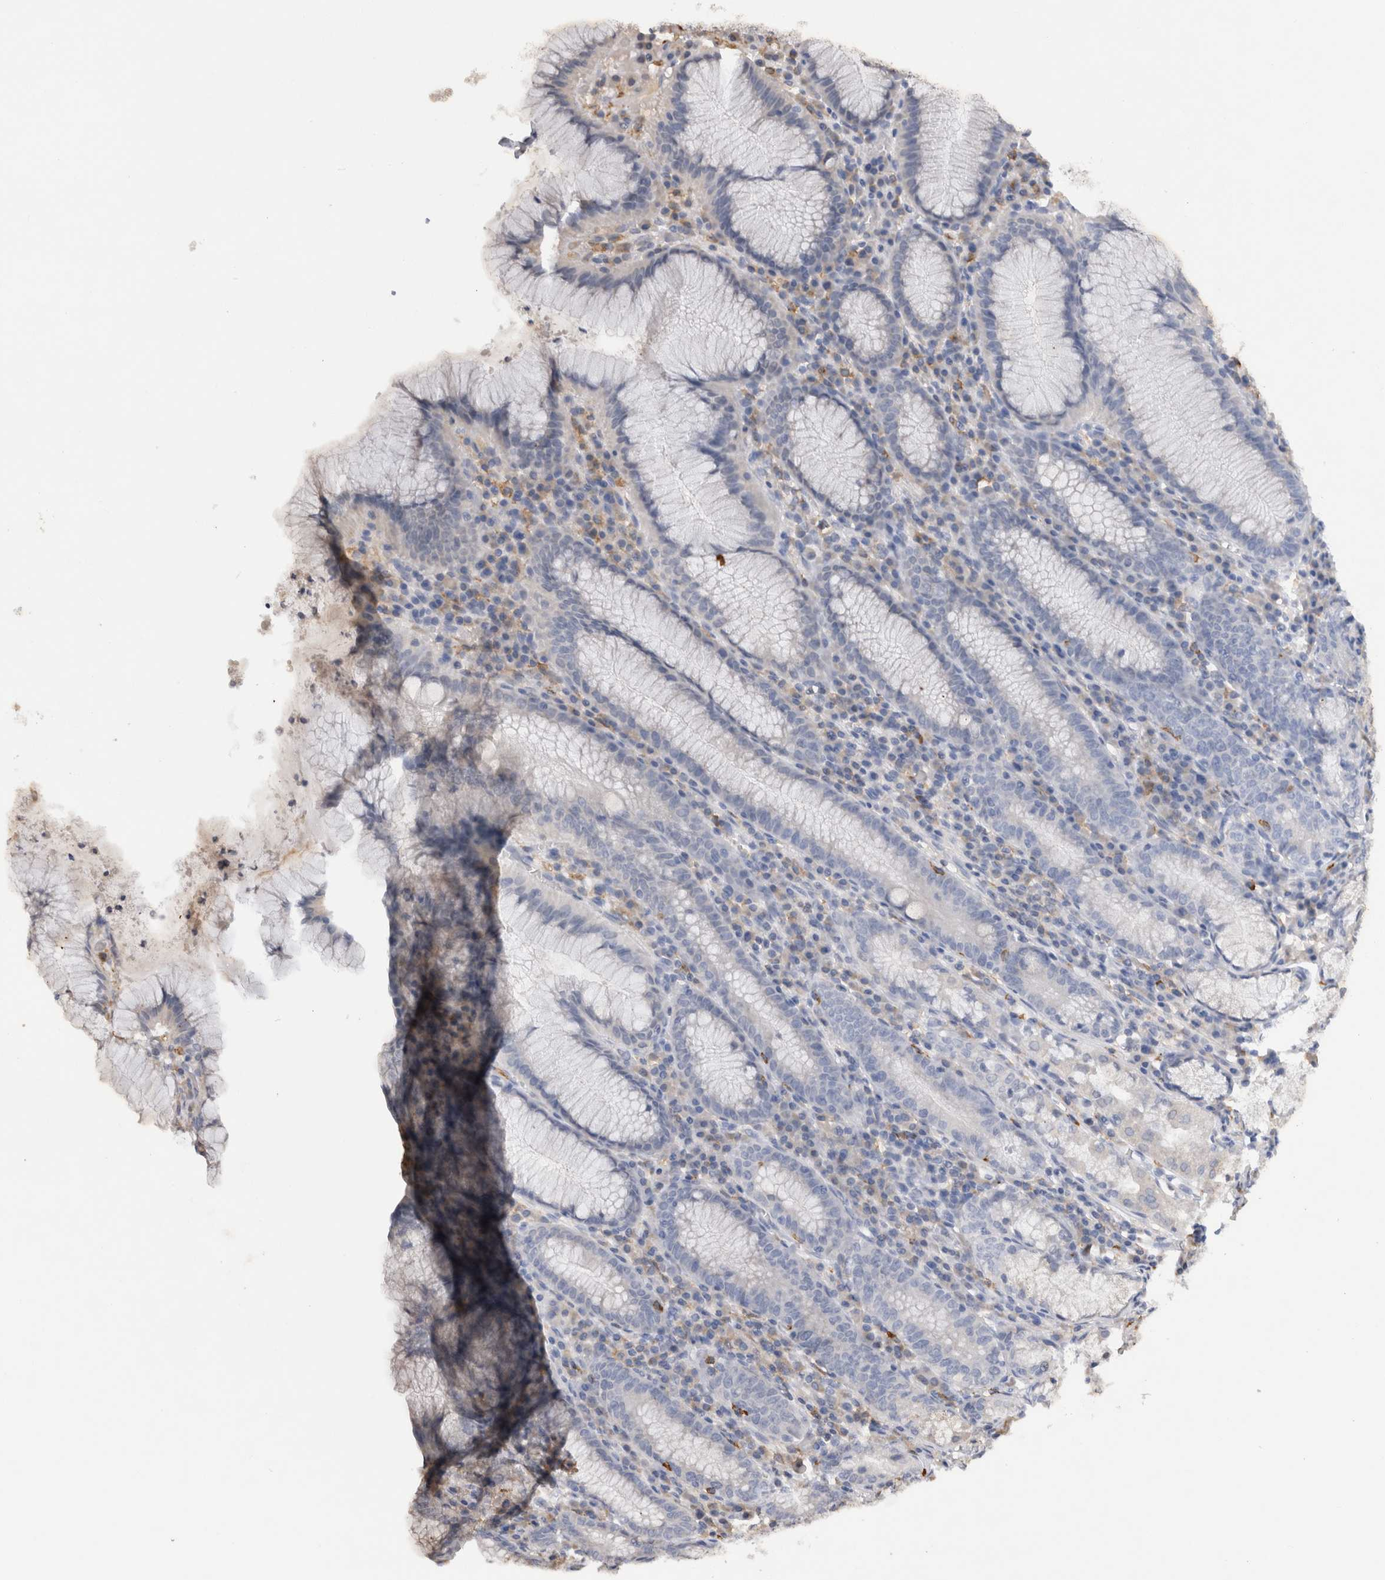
{"staining": {"intensity": "weak", "quantity": "25%-75%", "location": "cytoplasmic/membranous"}, "tissue": "stomach", "cell_type": "Glandular cells", "image_type": "normal", "snomed": [{"axis": "morphology", "description": "Normal tissue, NOS"}, {"axis": "topography", "description": "Stomach"}], "caption": "Protein analysis of normal stomach exhibits weak cytoplasmic/membranous staining in about 25%-75% of glandular cells.", "gene": "VSIG4", "patient": {"sex": "male", "age": 55}}